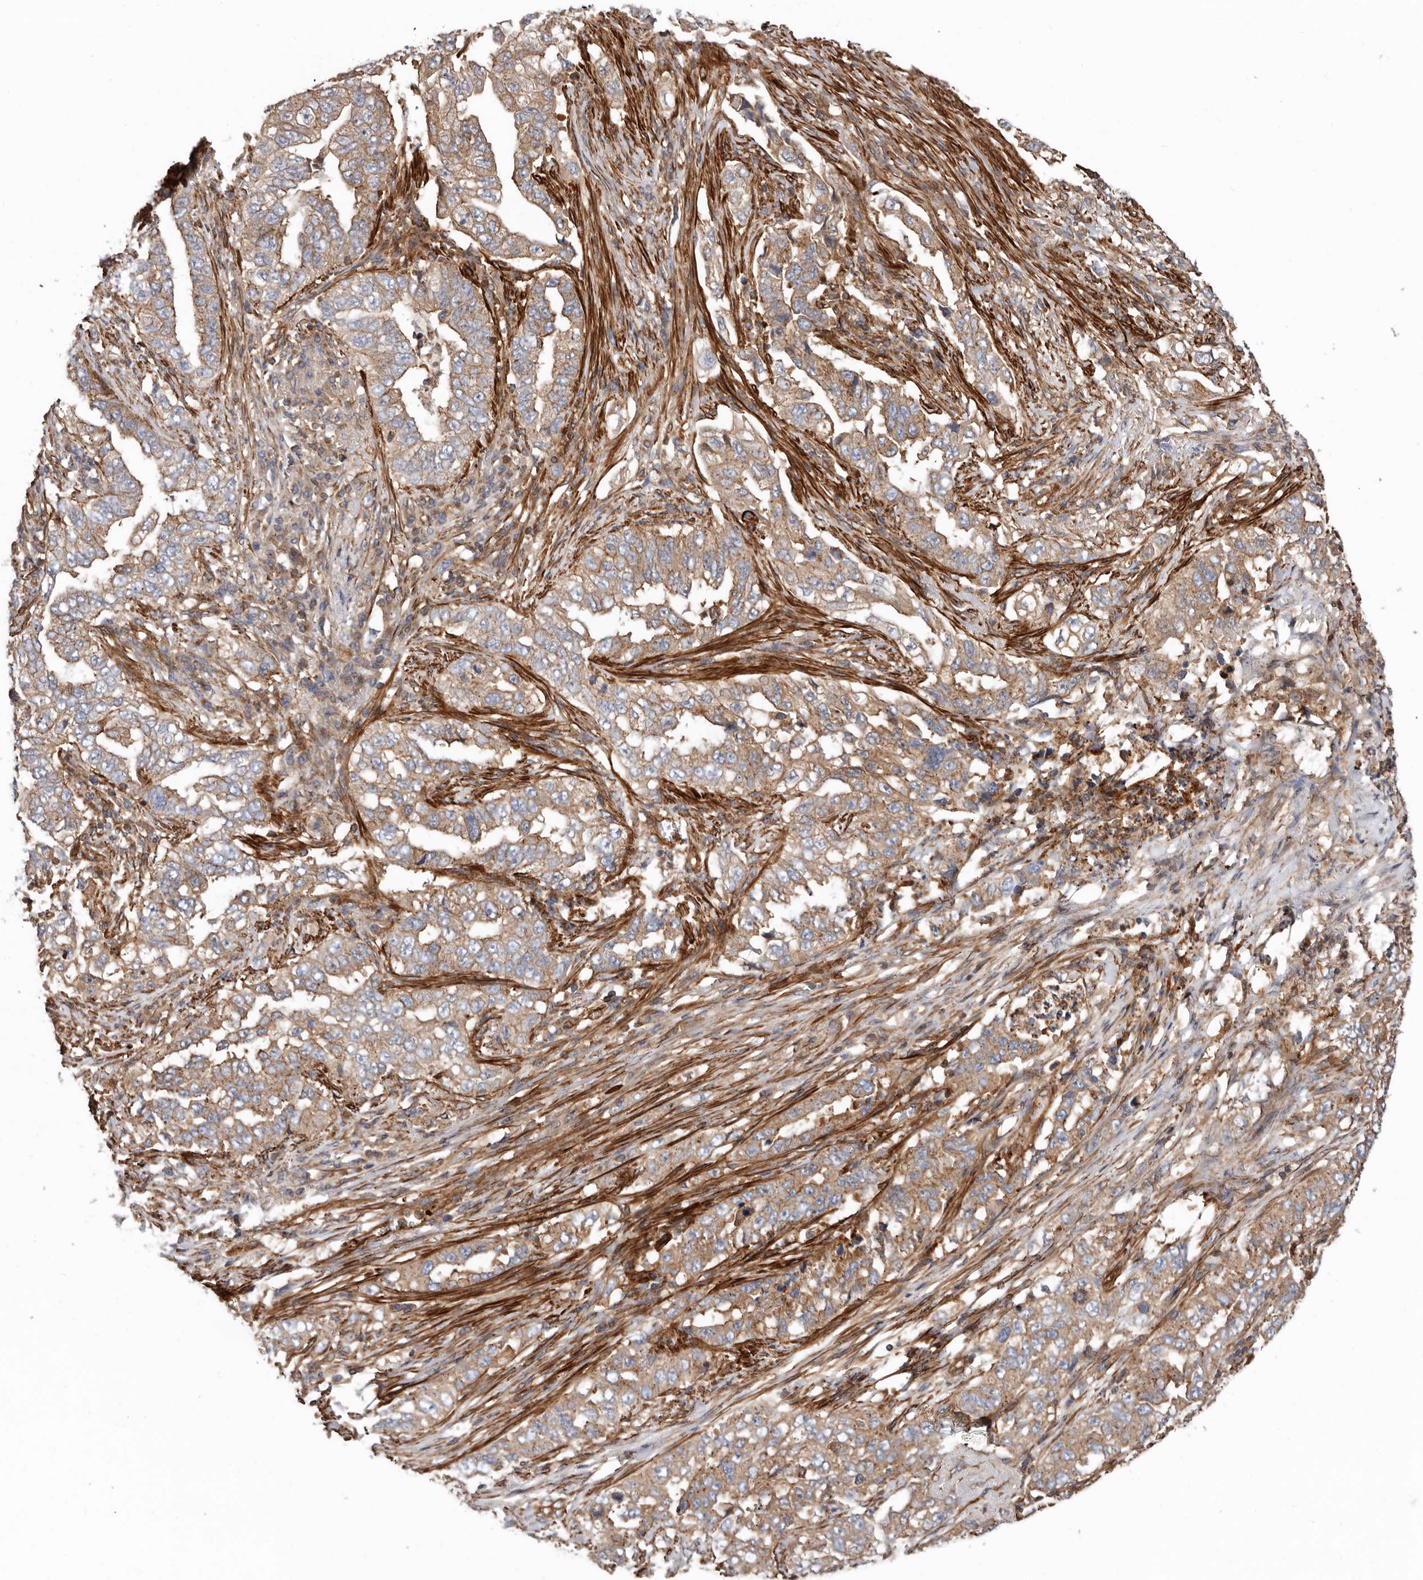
{"staining": {"intensity": "moderate", "quantity": ">75%", "location": "cytoplasmic/membranous"}, "tissue": "lung cancer", "cell_type": "Tumor cells", "image_type": "cancer", "snomed": [{"axis": "morphology", "description": "Adenocarcinoma, NOS"}, {"axis": "topography", "description": "Lung"}], "caption": "This is a photomicrograph of immunohistochemistry staining of adenocarcinoma (lung), which shows moderate expression in the cytoplasmic/membranous of tumor cells.", "gene": "TMC7", "patient": {"sex": "female", "age": 51}}